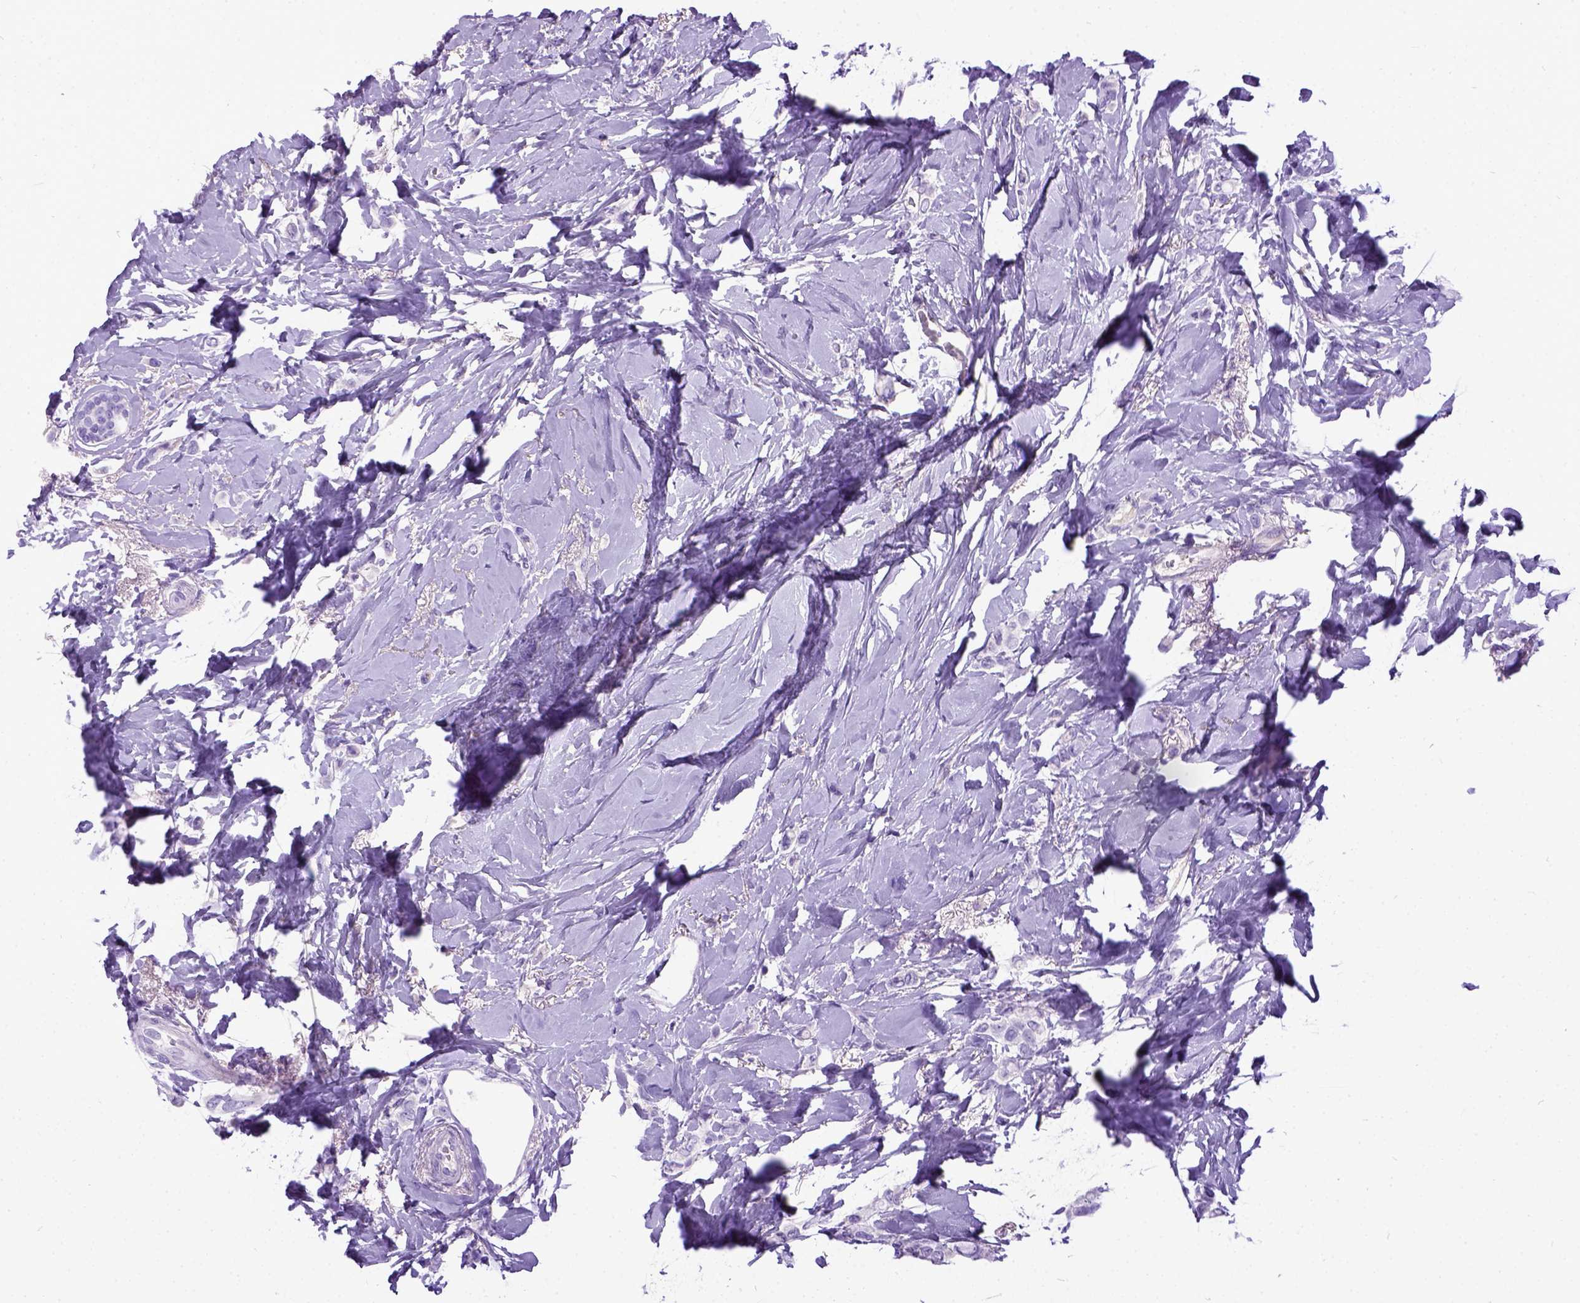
{"staining": {"intensity": "negative", "quantity": "none", "location": "none"}, "tissue": "breast cancer", "cell_type": "Tumor cells", "image_type": "cancer", "snomed": [{"axis": "morphology", "description": "Lobular carcinoma"}, {"axis": "topography", "description": "Breast"}], "caption": "Human breast cancer stained for a protein using IHC shows no positivity in tumor cells.", "gene": "IGF2", "patient": {"sex": "female", "age": 66}}